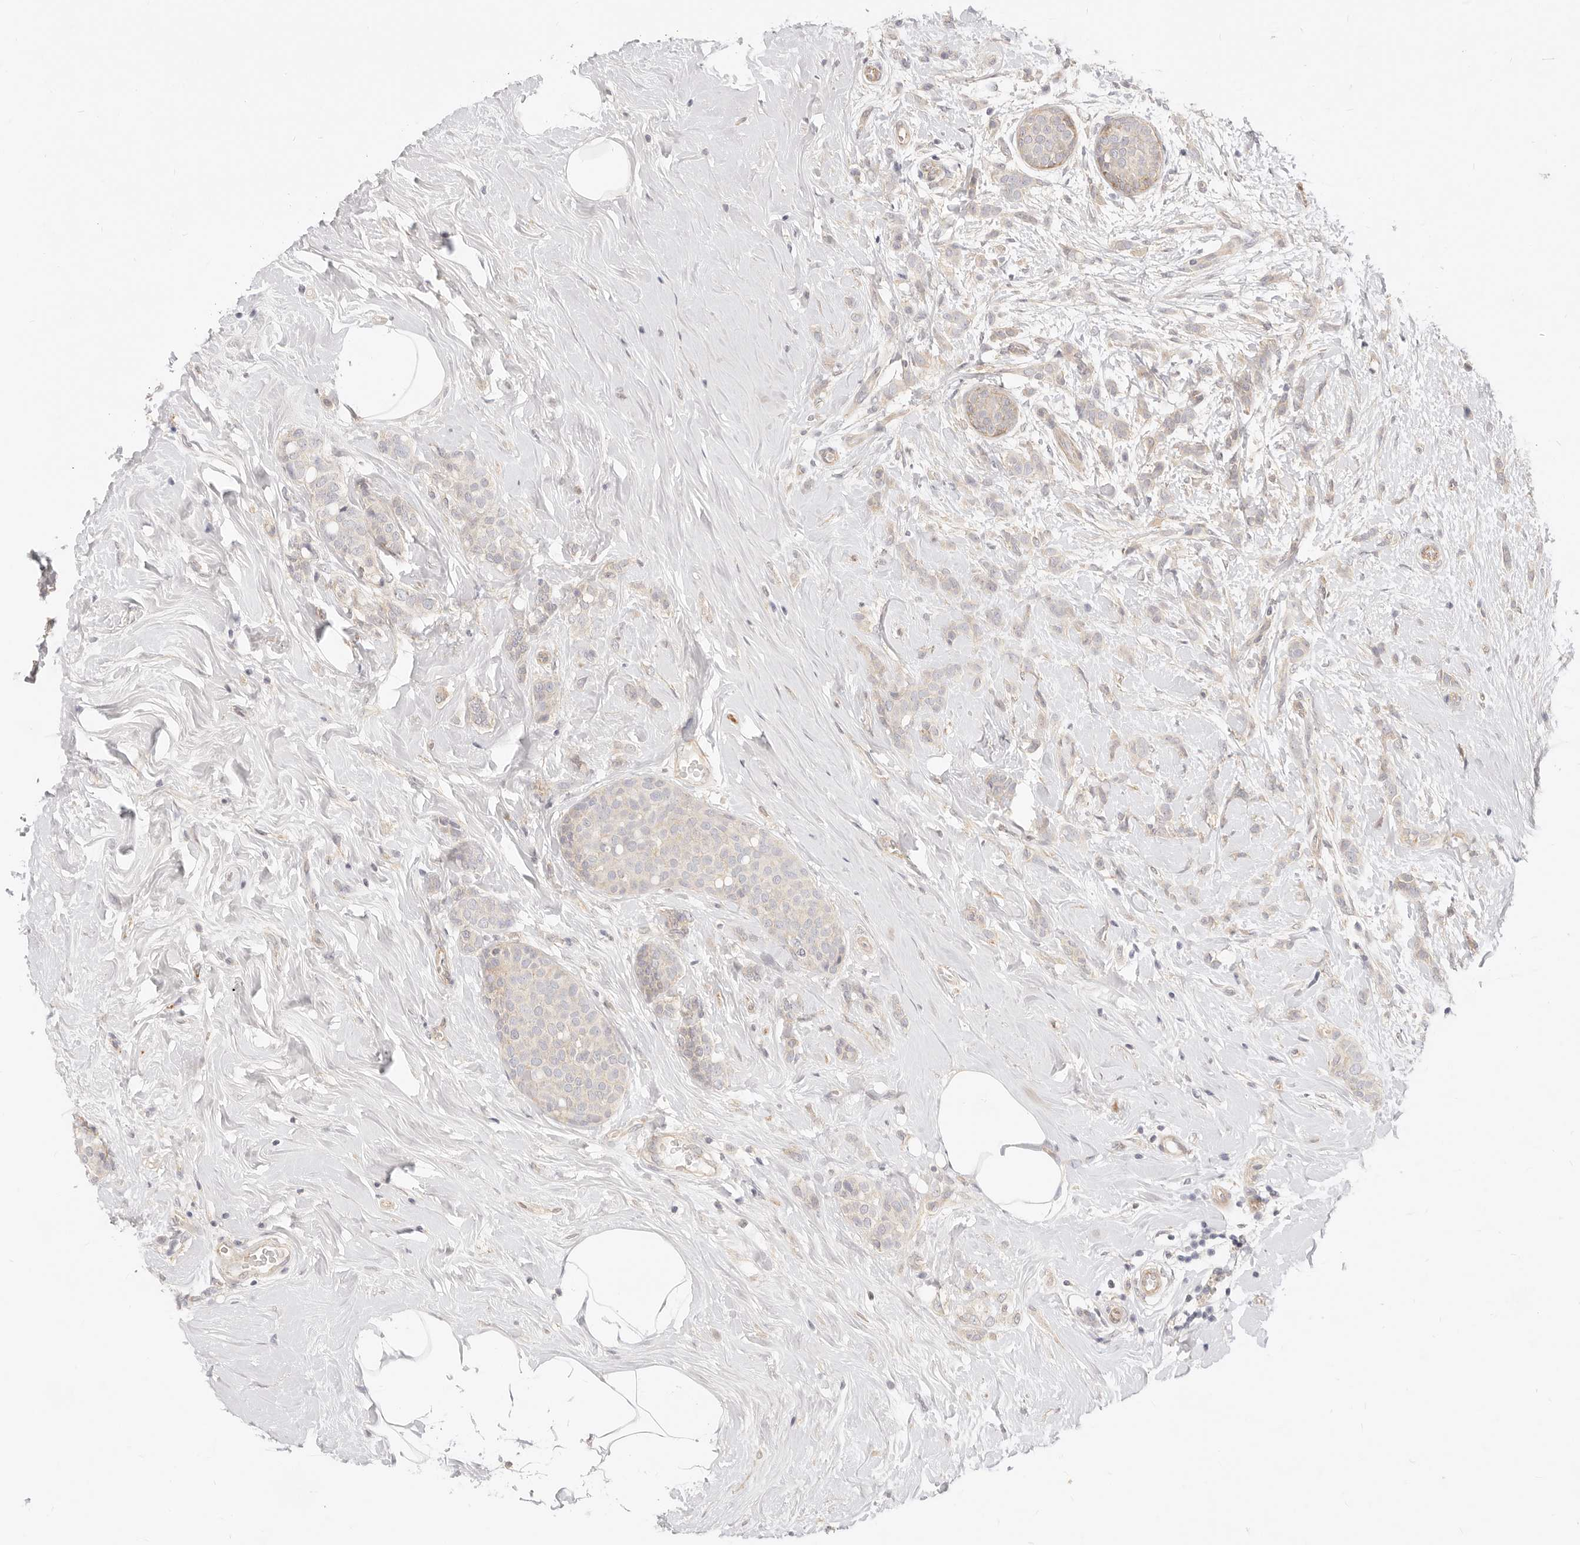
{"staining": {"intensity": "negative", "quantity": "none", "location": "none"}, "tissue": "breast cancer", "cell_type": "Tumor cells", "image_type": "cancer", "snomed": [{"axis": "morphology", "description": "Lobular carcinoma, in situ"}, {"axis": "morphology", "description": "Lobular carcinoma"}, {"axis": "topography", "description": "Breast"}], "caption": "Tumor cells show no significant positivity in breast lobular carcinoma.", "gene": "UBXN10", "patient": {"sex": "female", "age": 41}}